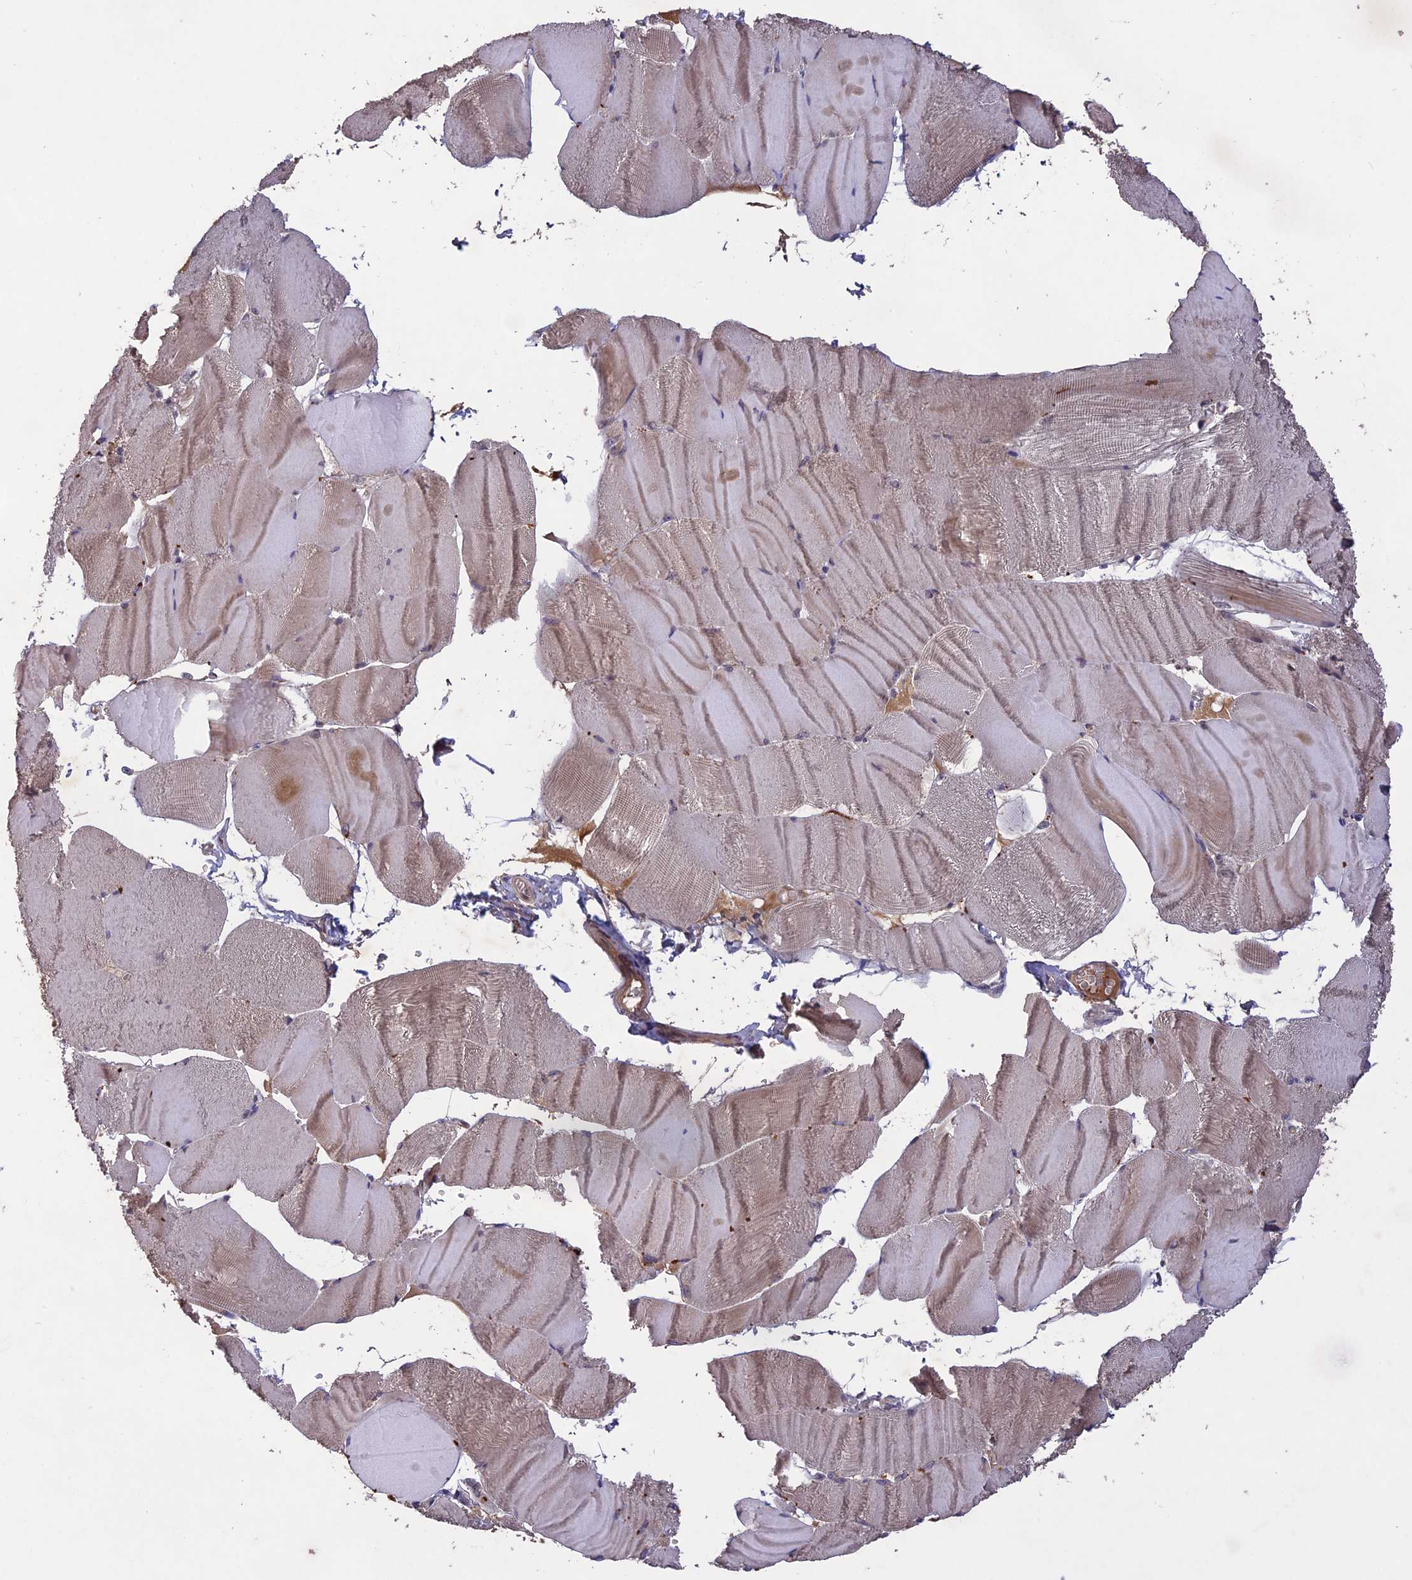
{"staining": {"intensity": "weak", "quantity": "25%-75%", "location": "cytoplasmic/membranous"}, "tissue": "skeletal muscle", "cell_type": "Myocytes", "image_type": "normal", "snomed": [{"axis": "morphology", "description": "Normal tissue, NOS"}, {"axis": "morphology", "description": "Basal cell carcinoma"}, {"axis": "topography", "description": "Skeletal muscle"}], "caption": "This histopathology image exhibits immunohistochemistry (IHC) staining of unremarkable skeletal muscle, with low weak cytoplasmic/membranous staining in approximately 25%-75% of myocytes.", "gene": "ADO", "patient": {"sex": "female", "age": 64}}